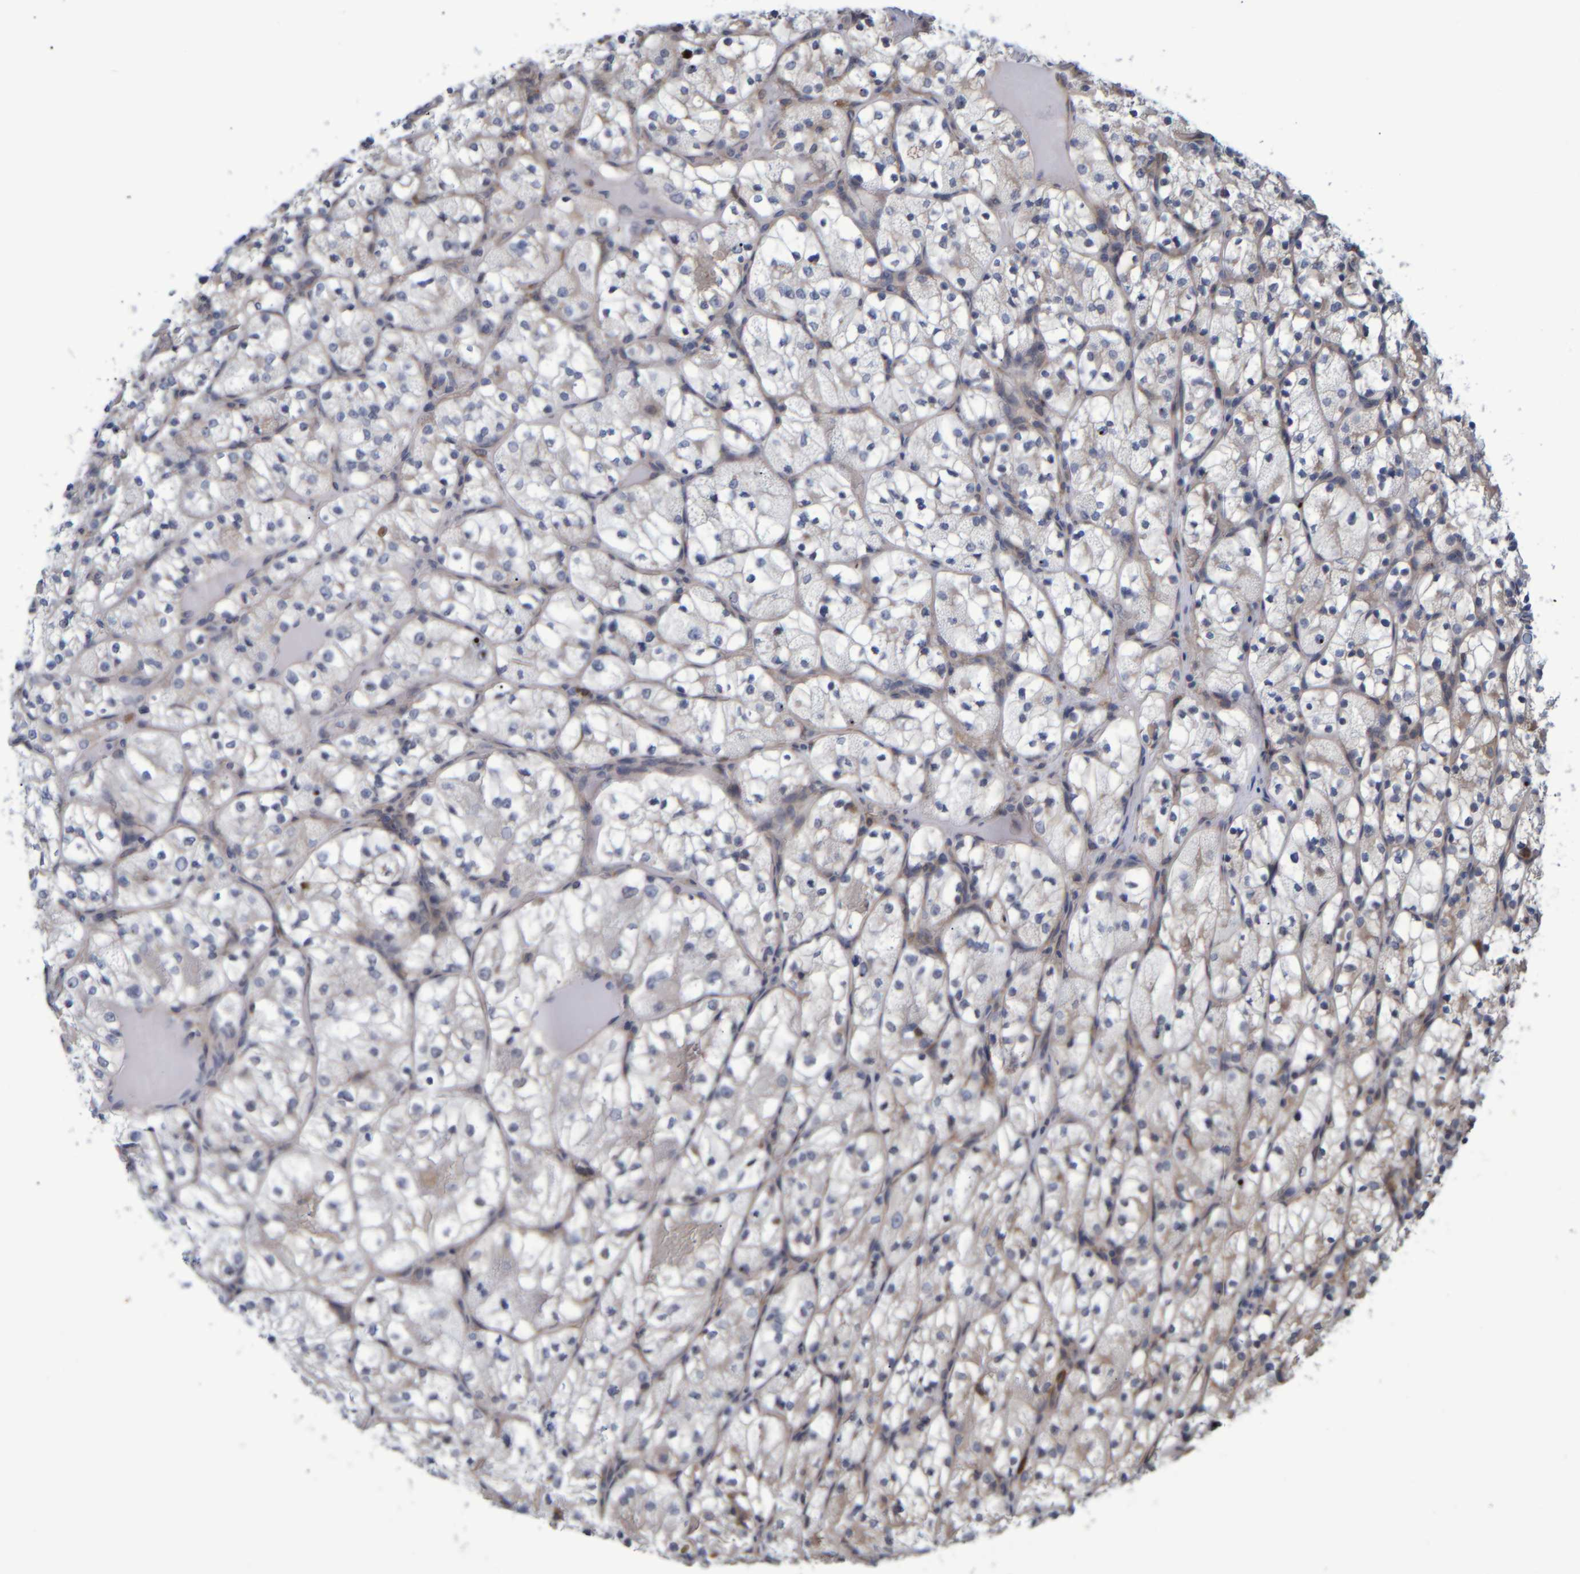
{"staining": {"intensity": "negative", "quantity": "none", "location": "none"}, "tissue": "renal cancer", "cell_type": "Tumor cells", "image_type": "cancer", "snomed": [{"axis": "morphology", "description": "Adenocarcinoma, NOS"}, {"axis": "topography", "description": "Kidney"}], "caption": "High magnification brightfield microscopy of renal adenocarcinoma stained with DAB (brown) and counterstained with hematoxylin (blue): tumor cells show no significant staining.", "gene": "SPAG5", "patient": {"sex": "female", "age": 69}}